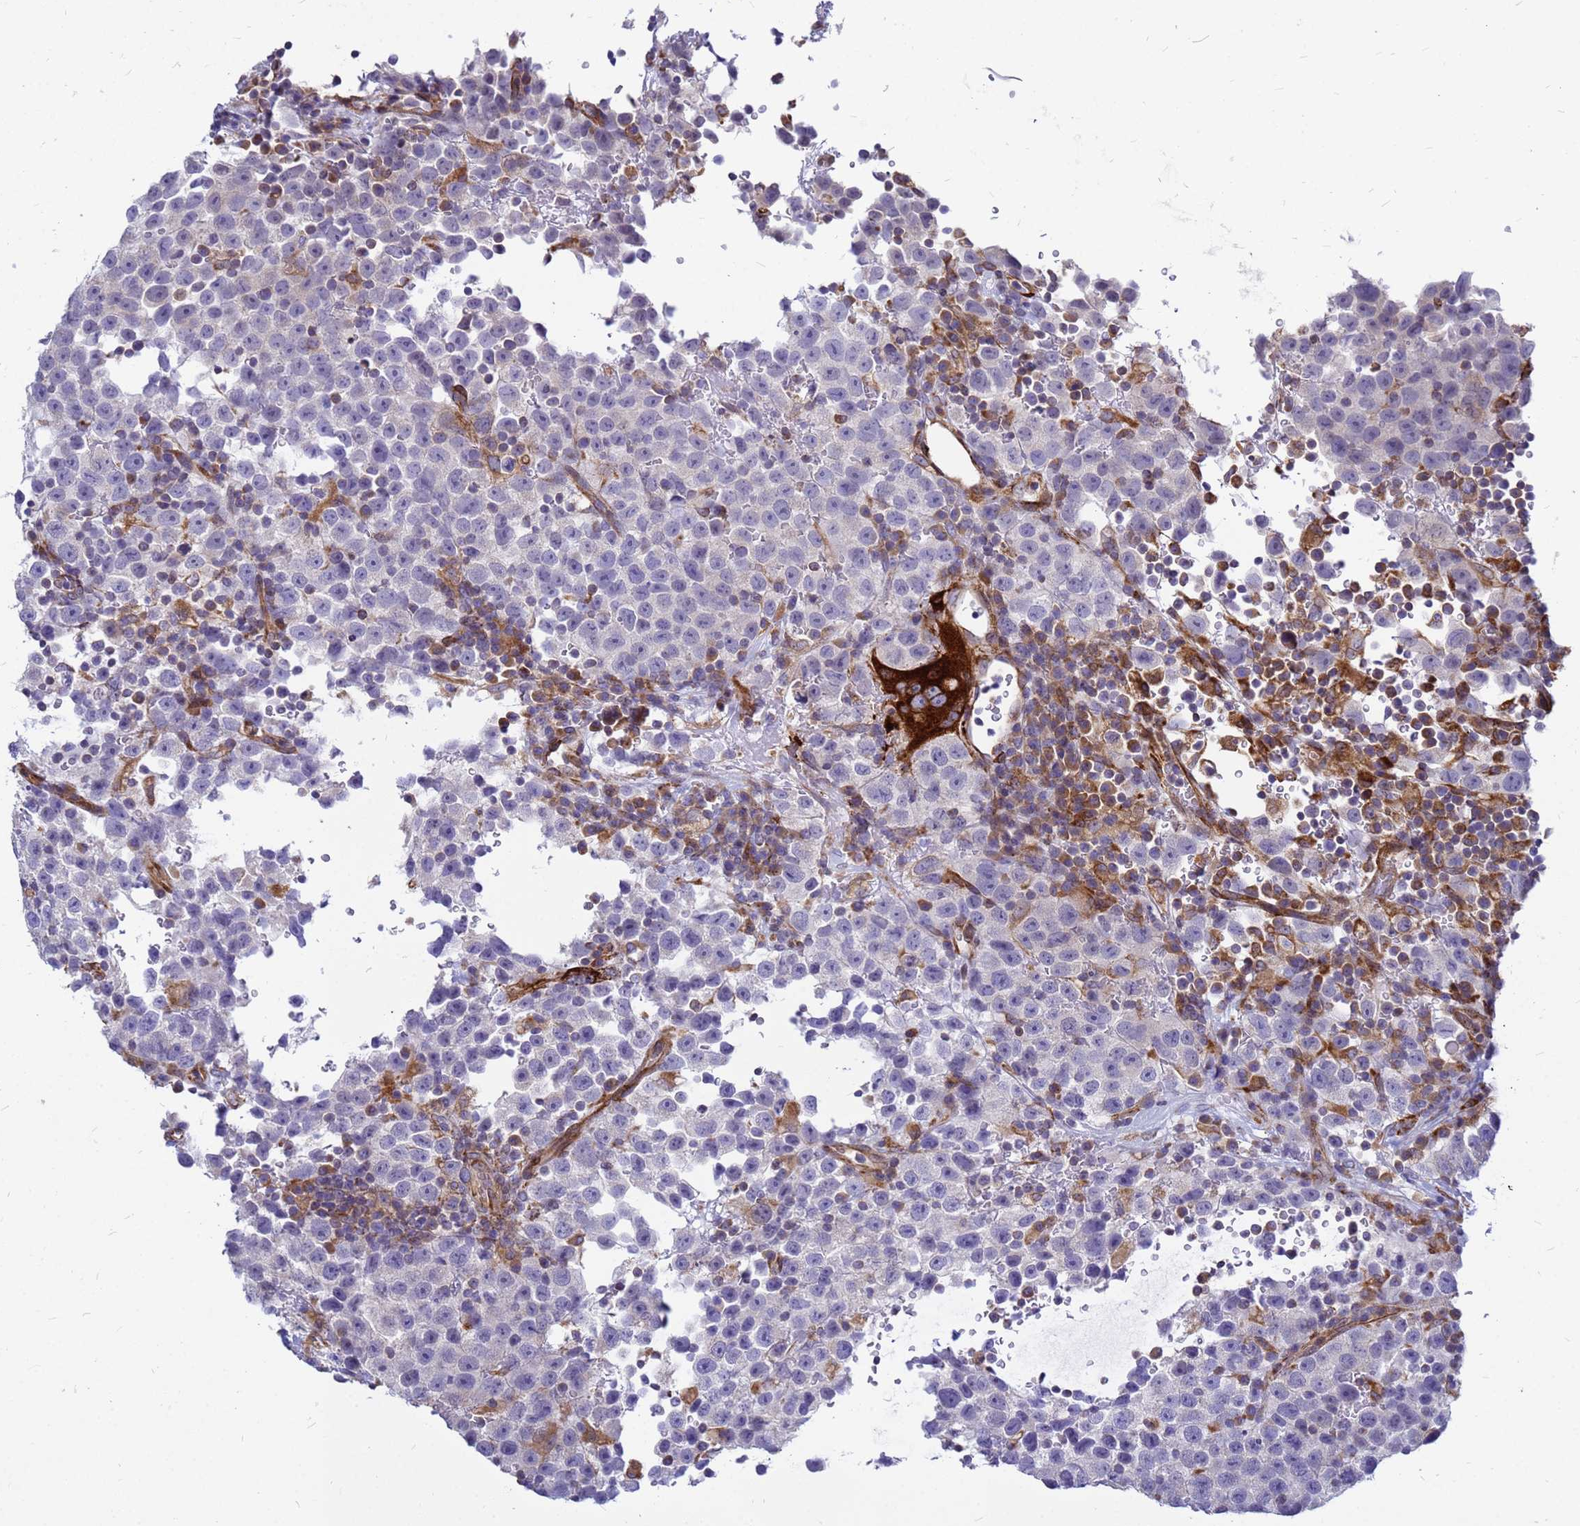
{"staining": {"intensity": "negative", "quantity": "none", "location": "none"}, "tissue": "testis cancer", "cell_type": "Tumor cells", "image_type": "cancer", "snomed": [{"axis": "morphology", "description": "Seminoma, NOS"}, {"axis": "topography", "description": "Testis"}], "caption": "Immunohistochemistry (IHC) of human seminoma (testis) exhibits no staining in tumor cells. (Immunohistochemistry (IHC), brightfield microscopy, high magnification).", "gene": "FHIP1A", "patient": {"sex": "male", "age": 22}}